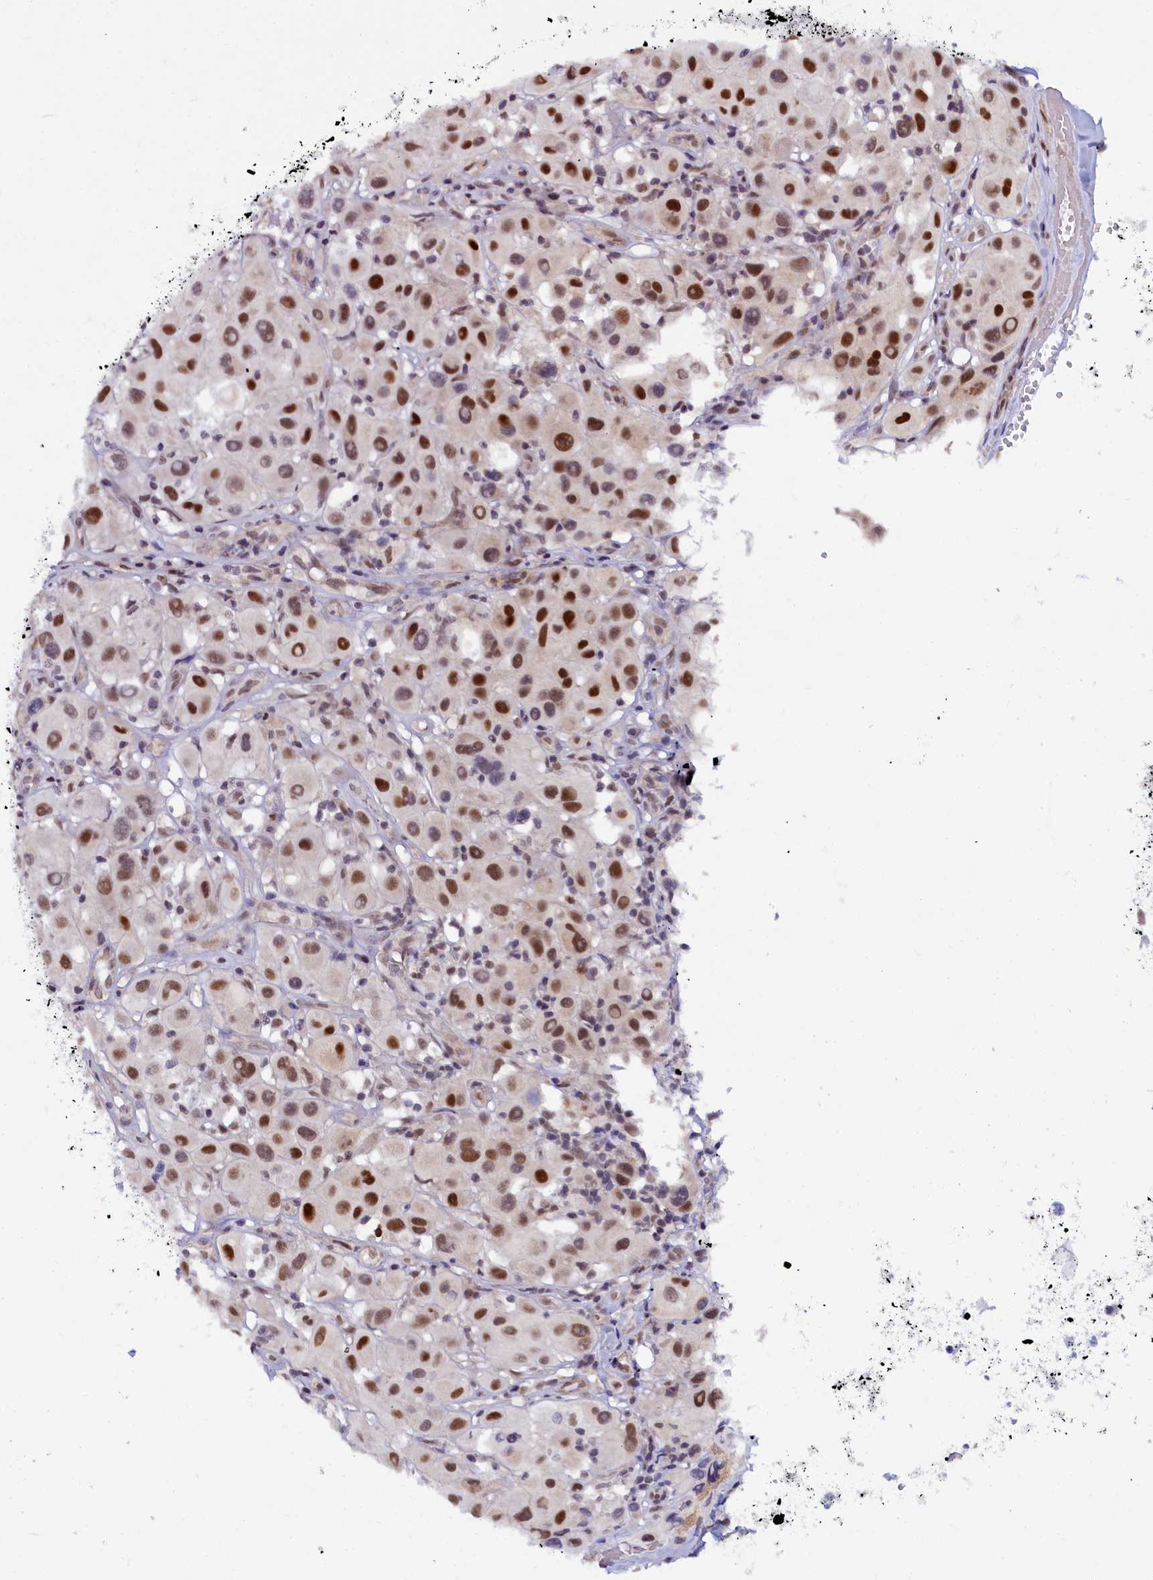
{"staining": {"intensity": "strong", "quantity": "25%-75%", "location": "nuclear"}, "tissue": "melanoma", "cell_type": "Tumor cells", "image_type": "cancer", "snomed": [{"axis": "morphology", "description": "Malignant melanoma, Metastatic site"}, {"axis": "topography", "description": "Skin"}], "caption": "Melanoma tissue exhibits strong nuclear staining in approximately 25%-75% of tumor cells", "gene": "INTS14", "patient": {"sex": "male", "age": 41}}